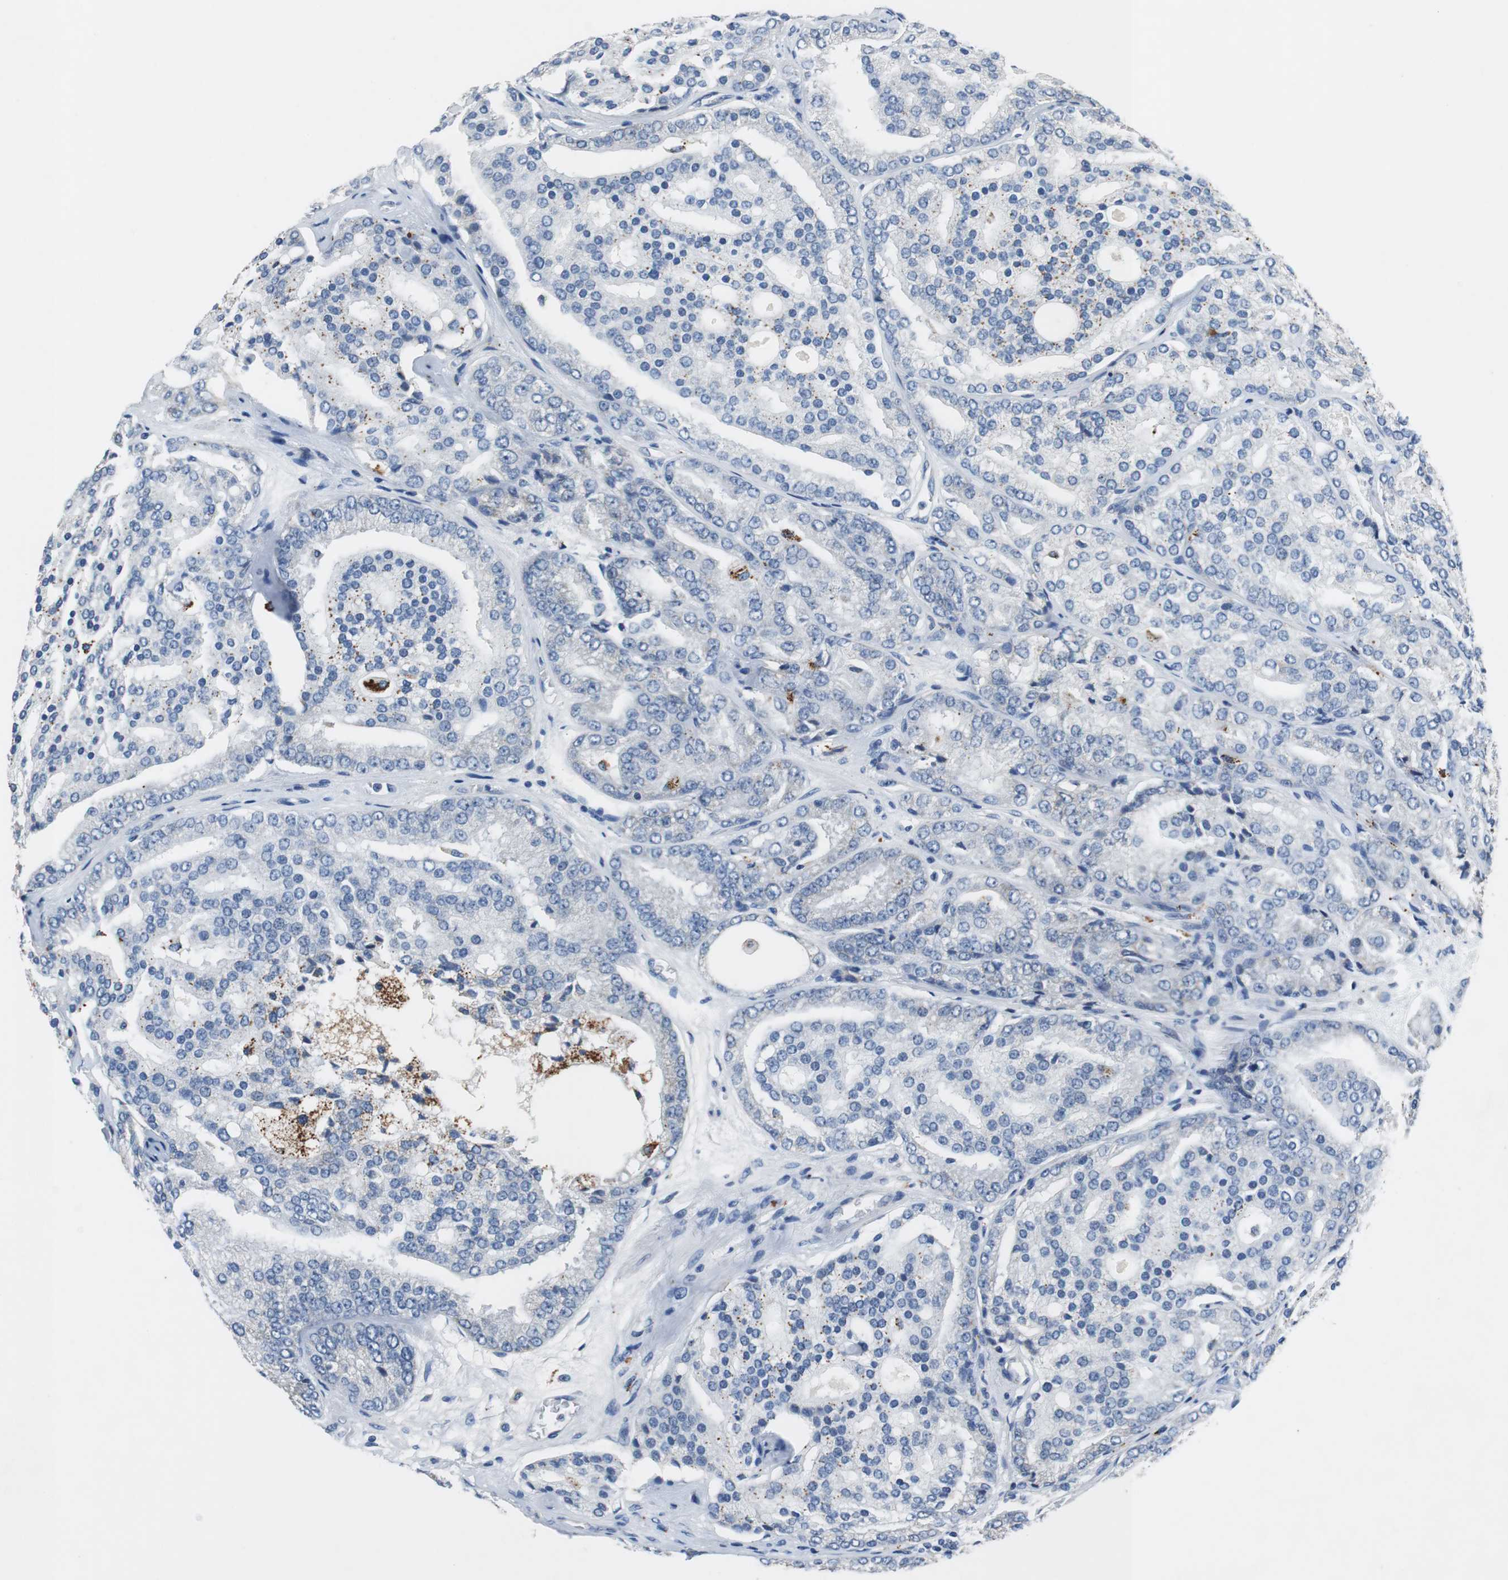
{"staining": {"intensity": "moderate", "quantity": "<25%", "location": "cytoplasmic/membranous"}, "tissue": "prostate cancer", "cell_type": "Tumor cells", "image_type": "cancer", "snomed": [{"axis": "morphology", "description": "Adenocarcinoma, High grade"}, {"axis": "topography", "description": "Prostate"}], "caption": "A brown stain highlights moderate cytoplasmic/membranous expression of a protein in prostate adenocarcinoma (high-grade) tumor cells. The protein is stained brown, and the nuclei are stained in blue (DAB IHC with brightfield microscopy, high magnification).", "gene": "NLGN1", "patient": {"sex": "male", "age": 64}}